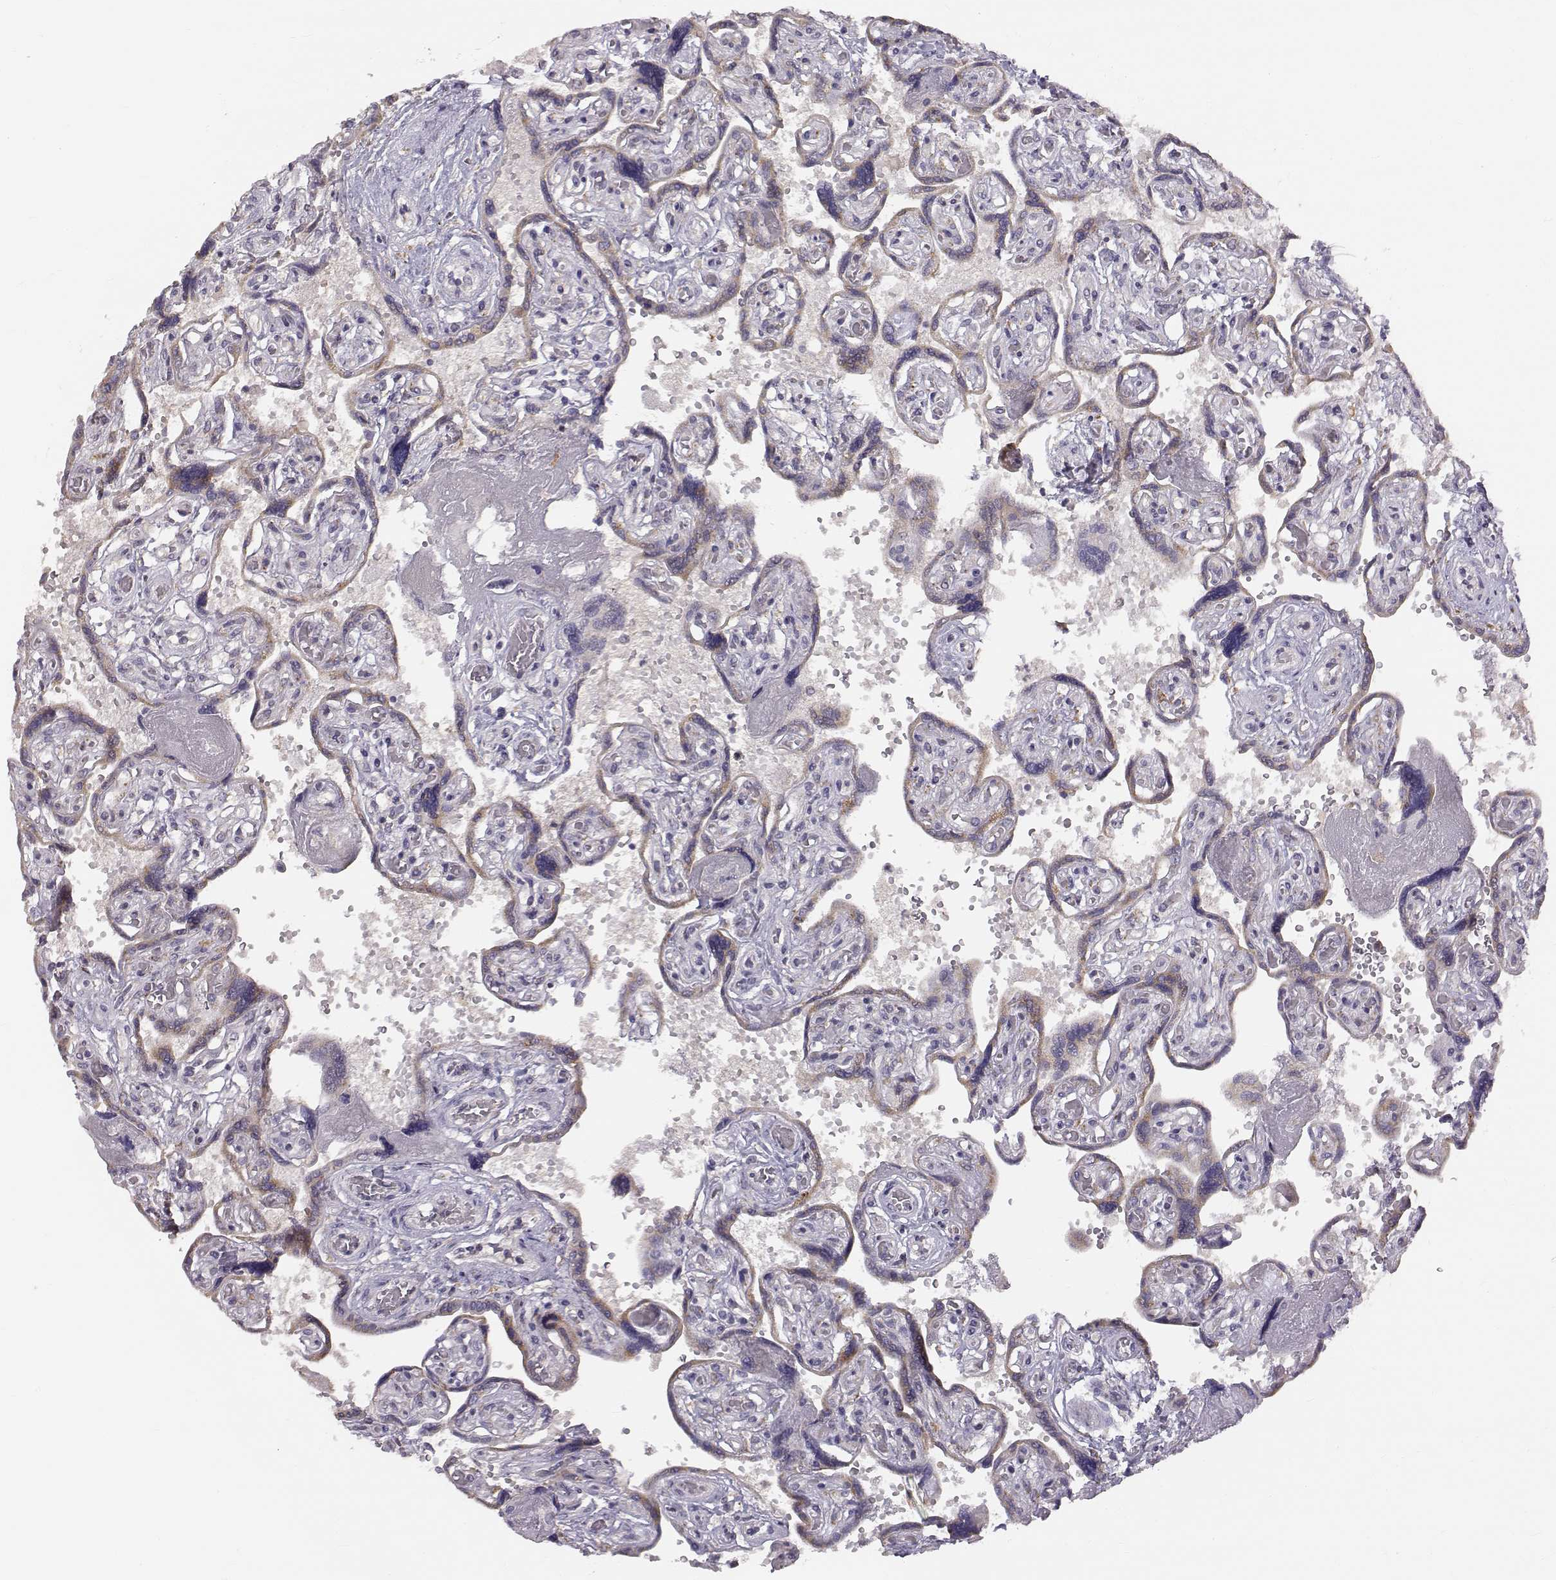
{"staining": {"intensity": "negative", "quantity": "none", "location": "none"}, "tissue": "placenta", "cell_type": "Decidual cells", "image_type": "normal", "snomed": [{"axis": "morphology", "description": "Normal tissue, NOS"}, {"axis": "topography", "description": "Placenta"}], "caption": "This is an IHC histopathology image of normal human placenta. There is no positivity in decidual cells.", "gene": "ACSL6", "patient": {"sex": "female", "age": 32}}